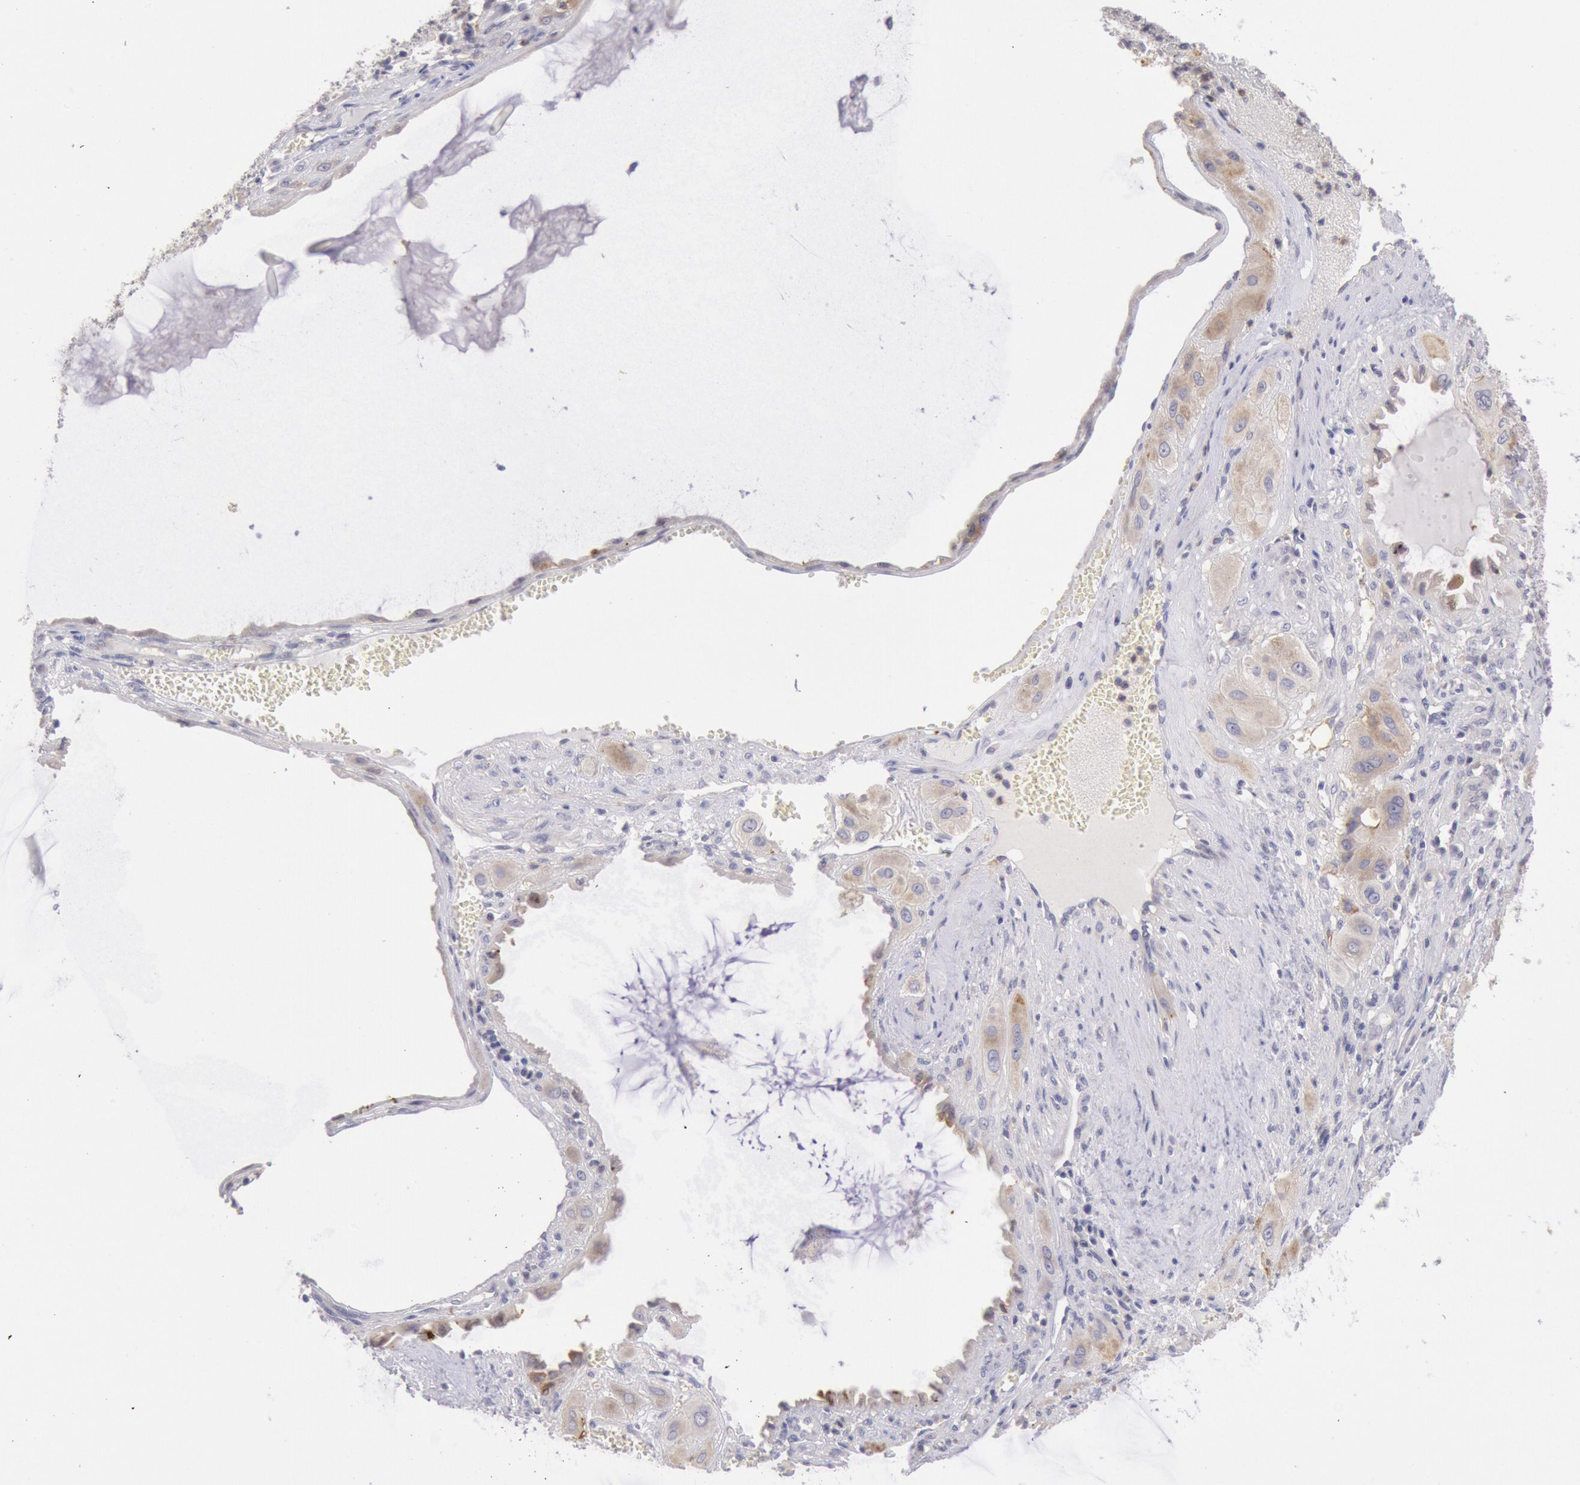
{"staining": {"intensity": "weak", "quantity": "25%-75%", "location": "cytoplasmic/membranous"}, "tissue": "cervical cancer", "cell_type": "Tumor cells", "image_type": "cancer", "snomed": [{"axis": "morphology", "description": "Squamous cell carcinoma, NOS"}, {"axis": "topography", "description": "Cervix"}], "caption": "The micrograph shows a brown stain indicating the presence of a protein in the cytoplasmic/membranous of tumor cells in cervical cancer (squamous cell carcinoma).", "gene": "GAL3ST1", "patient": {"sex": "female", "age": 34}}